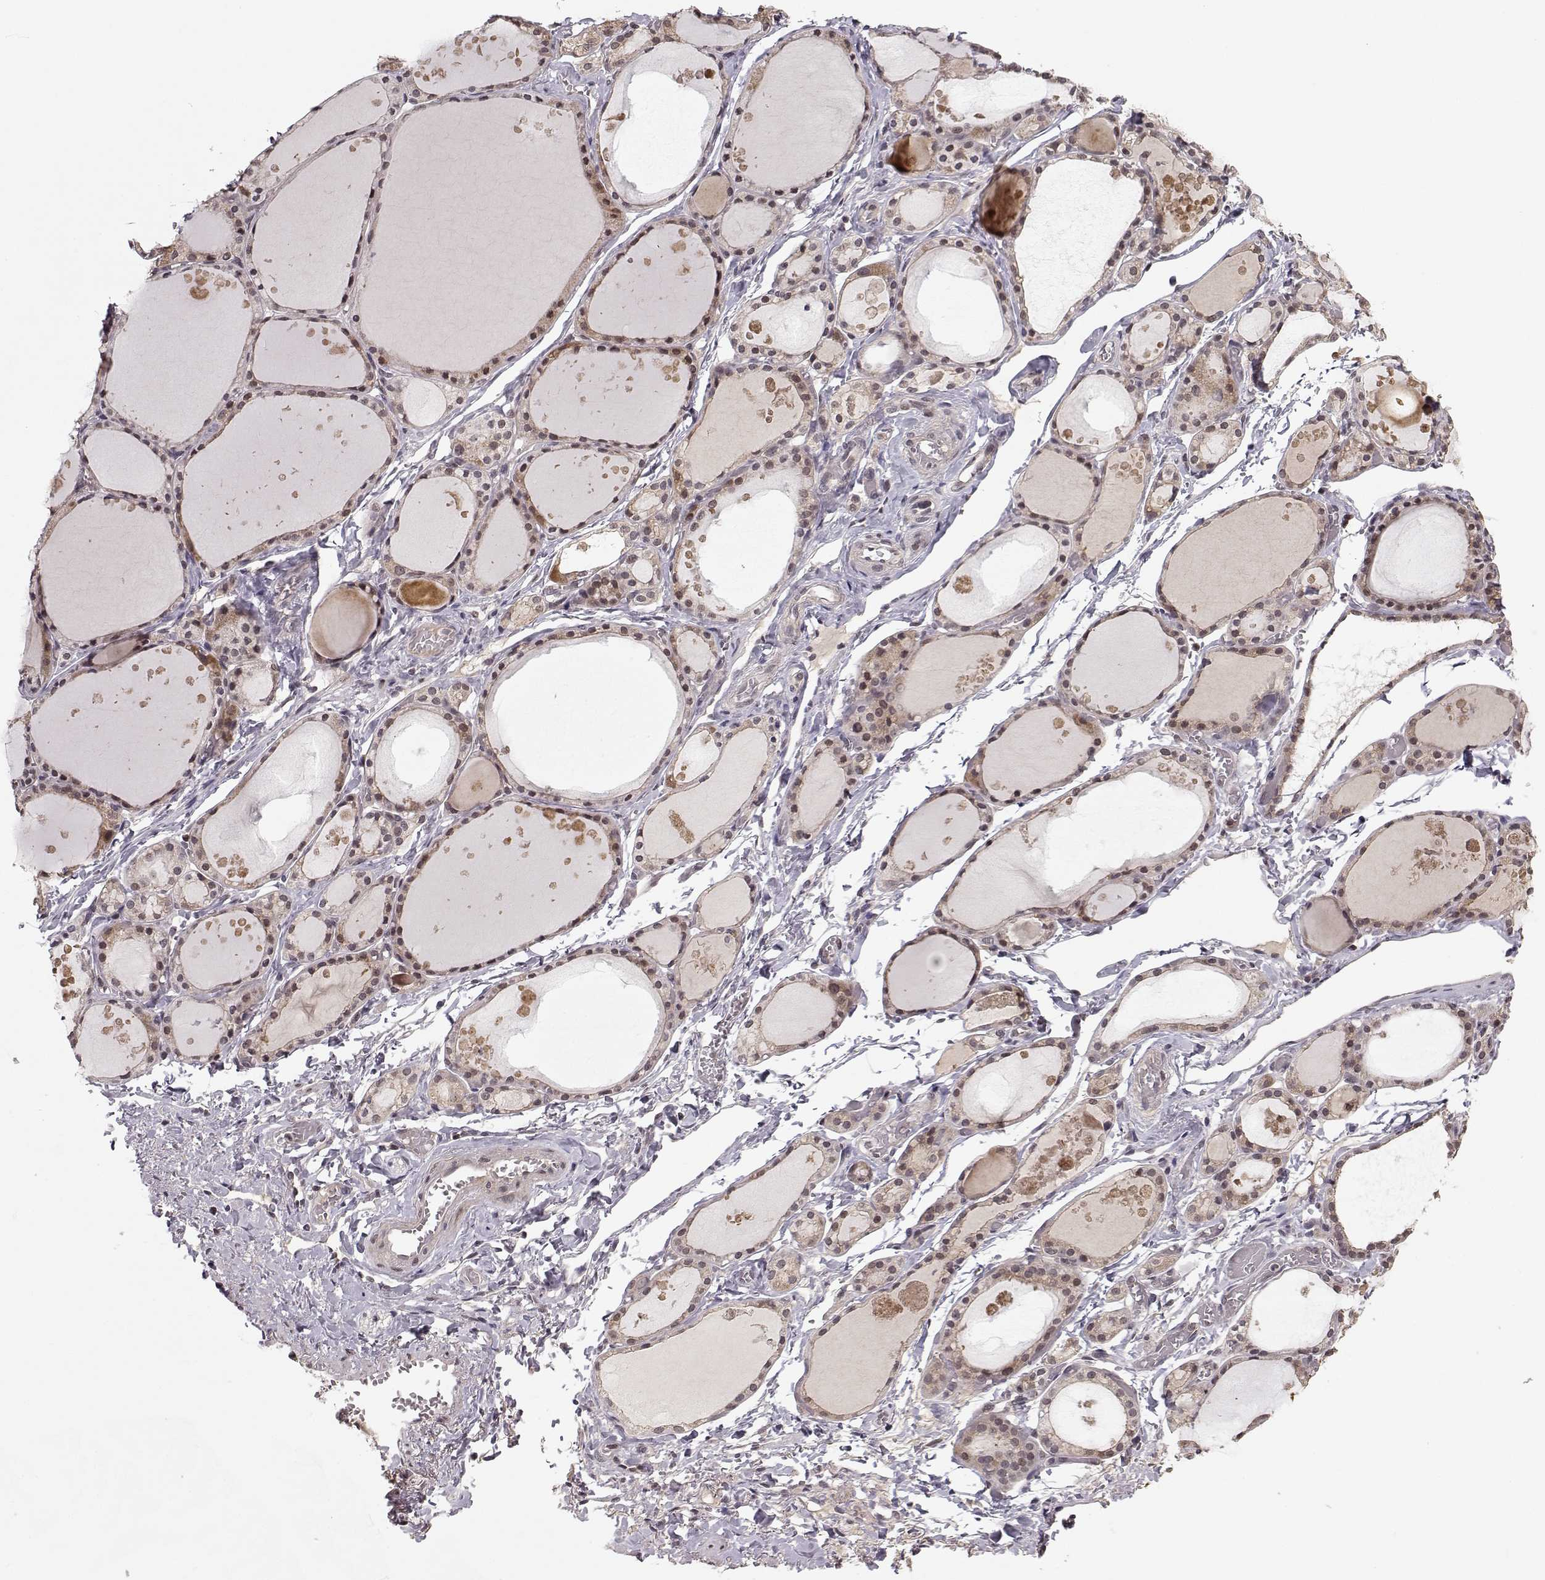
{"staining": {"intensity": "weak", "quantity": ">75%", "location": "cytoplasmic/membranous"}, "tissue": "thyroid gland", "cell_type": "Glandular cells", "image_type": "normal", "snomed": [{"axis": "morphology", "description": "Normal tissue, NOS"}, {"axis": "topography", "description": "Thyroid gland"}], "caption": "This histopathology image demonstrates immunohistochemistry (IHC) staining of benign thyroid gland, with low weak cytoplasmic/membranous positivity in about >75% of glandular cells.", "gene": "PLEKHG3", "patient": {"sex": "male", "age": 68}}